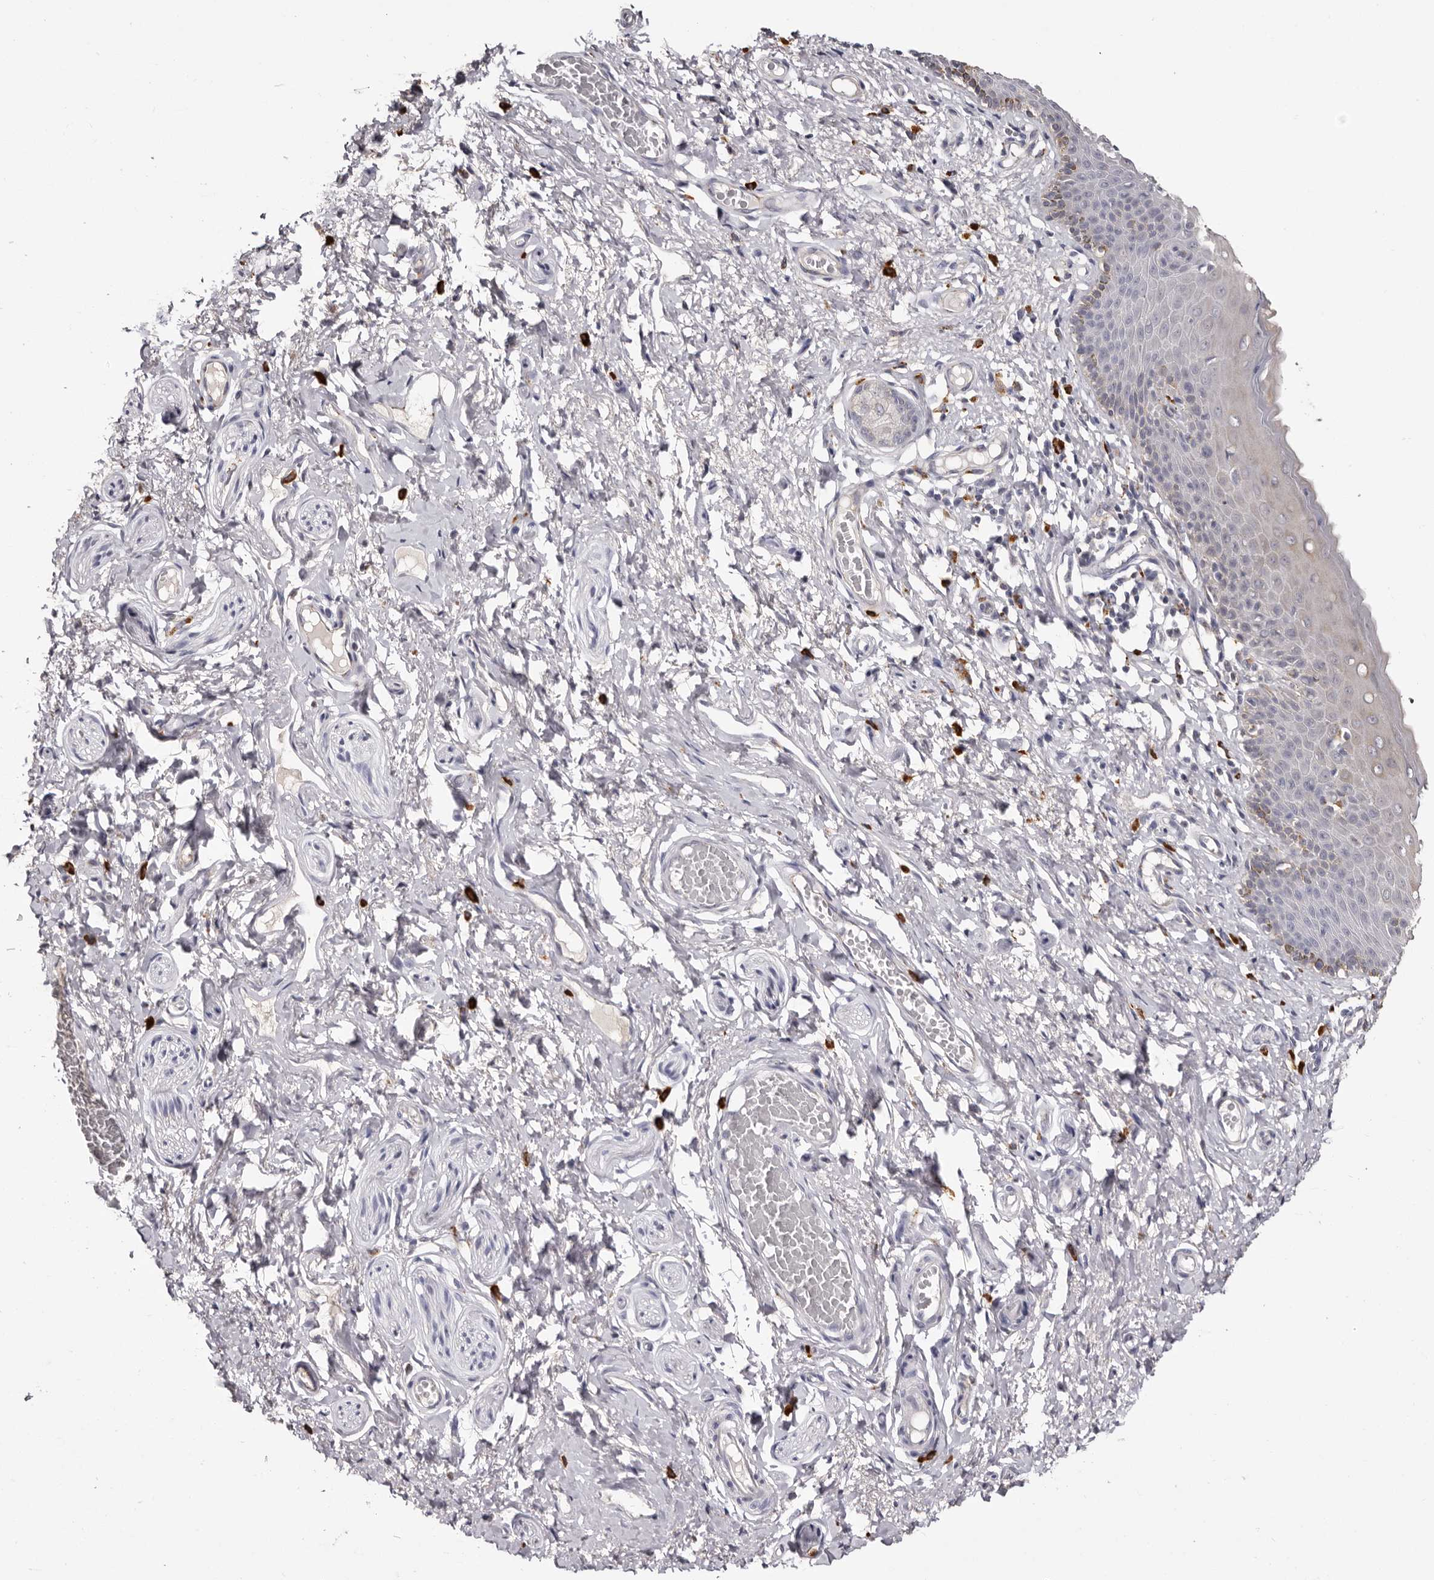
{"staining": {"intensity": "moderate", "quantity": "<25%", "location": "cytoplasmic/membranous"}, "tissue": "skin", "cell_type": "Epidermal cells", "image_type": "normal", "snomed": [{"axis": "morphology", "description": "Normal tissue, NOS"}, {"axis": "topography", "description": "Vulva"}], "caption": "Brown immunohistochemical staining in unremarkable human skin shows moderate cytoplasmic/membranous staining in approximately <25% of epidermal cells. Using DAB (3,3'-diaminobenzidine) (brown) and hematoxylin (blue) stains, captured at high magnification using brightfield microscopy.", "gene": "DAP", "patient": {"sex": "female", "age": 66}}